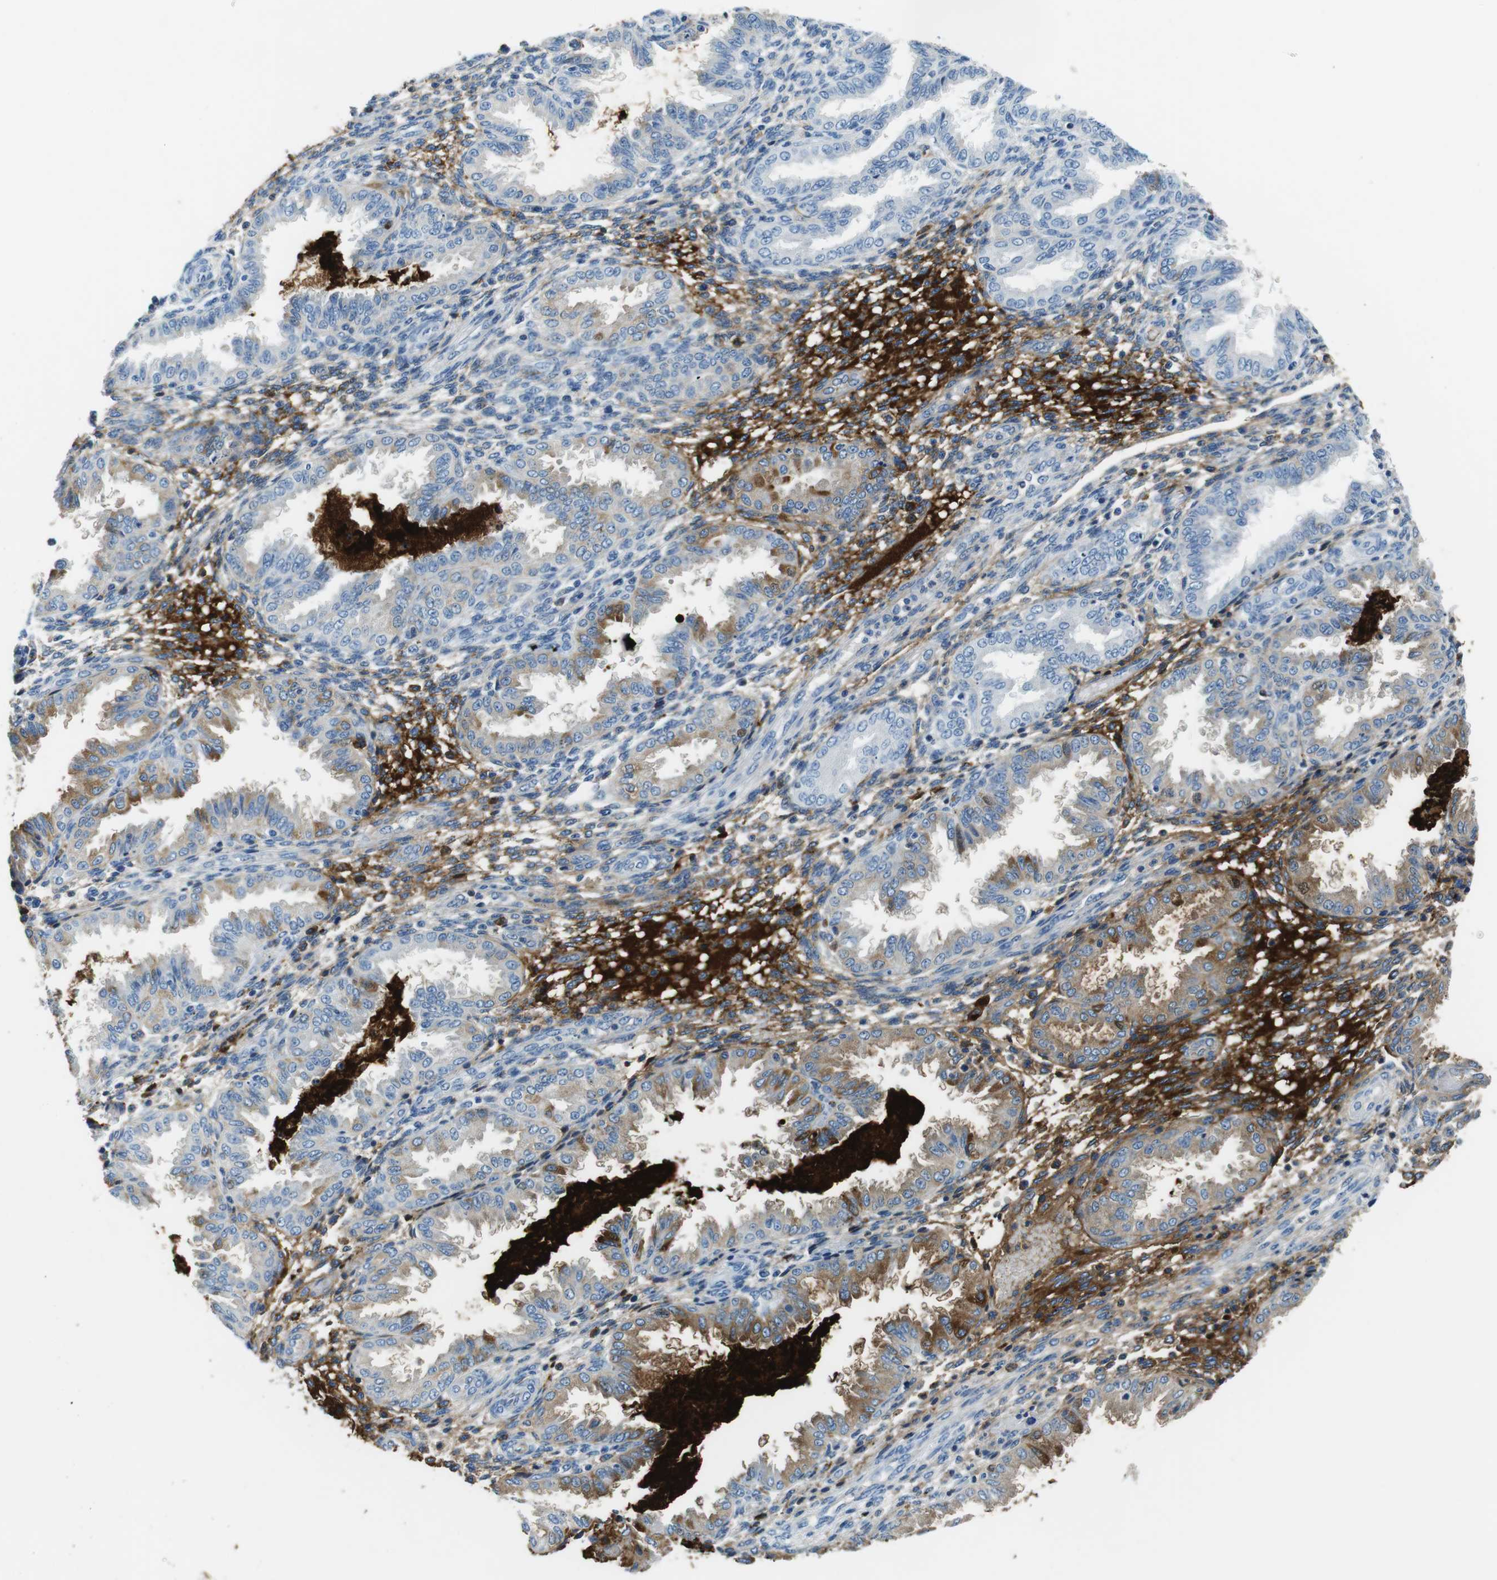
{"staining": {"intensity": "strong", "quantity": "25%-75%", "location": "cytoplasmic/membranous"}, "tissue": "endometrium", "cell_type": "Cells in endometrial stroma", "image_type": "normal", "snomed": [{"axis": "morphology", "description": "Normal tissue, NOS"}, {"axis": "topography", "description": "Endometrium"}], "caption": "DAB immunohistochemical staining of benign endometrium displays strong cytoplasmic/membranous protein staining in approximately 25%-75% of cells in endometrial stroma.", "gene": "IGKC", "patient": {"sex": "female", "age": 33}}